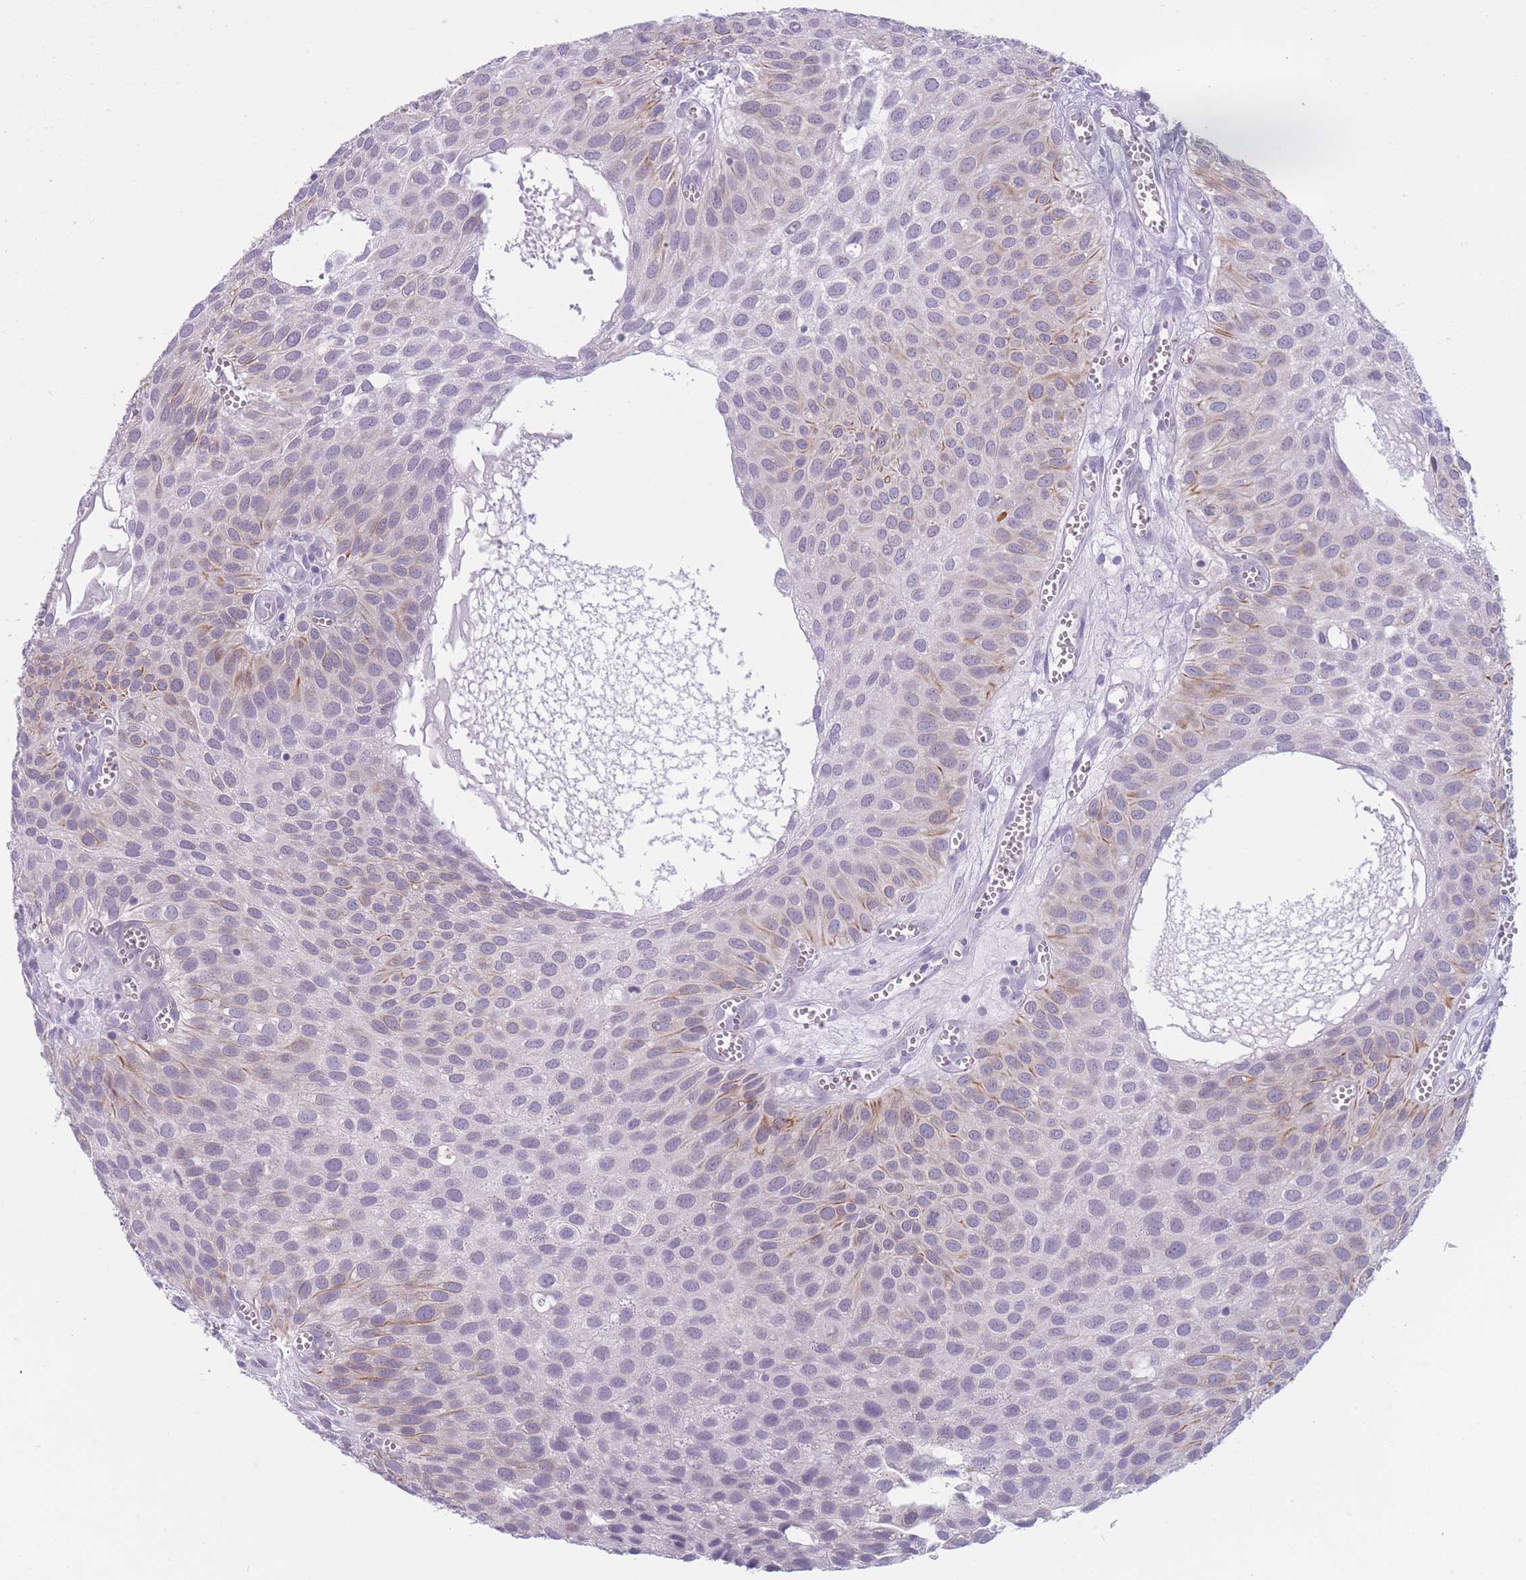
{"staining": {"intensity": "moderate", "quantity": "<25%", "location": "cytoplasmic/membranous"}, "tissue": "urothelial cancer", "cell_type": "Tumor cells", "image_type": "cancer", "snomed": [{"axis": "morphology", "description": "Urothelial carcinoma, Low grade"}, {"axis": "topography", "description": "Urinary bladder"}], "caption": "This image reveals IHC staining of urothelial cancer, with low moderate cytoplasmic/membranous staining in about <25% of tumor cells.", "gene": "DCANP1", "patient": {"sex": "male", "age": 88}}